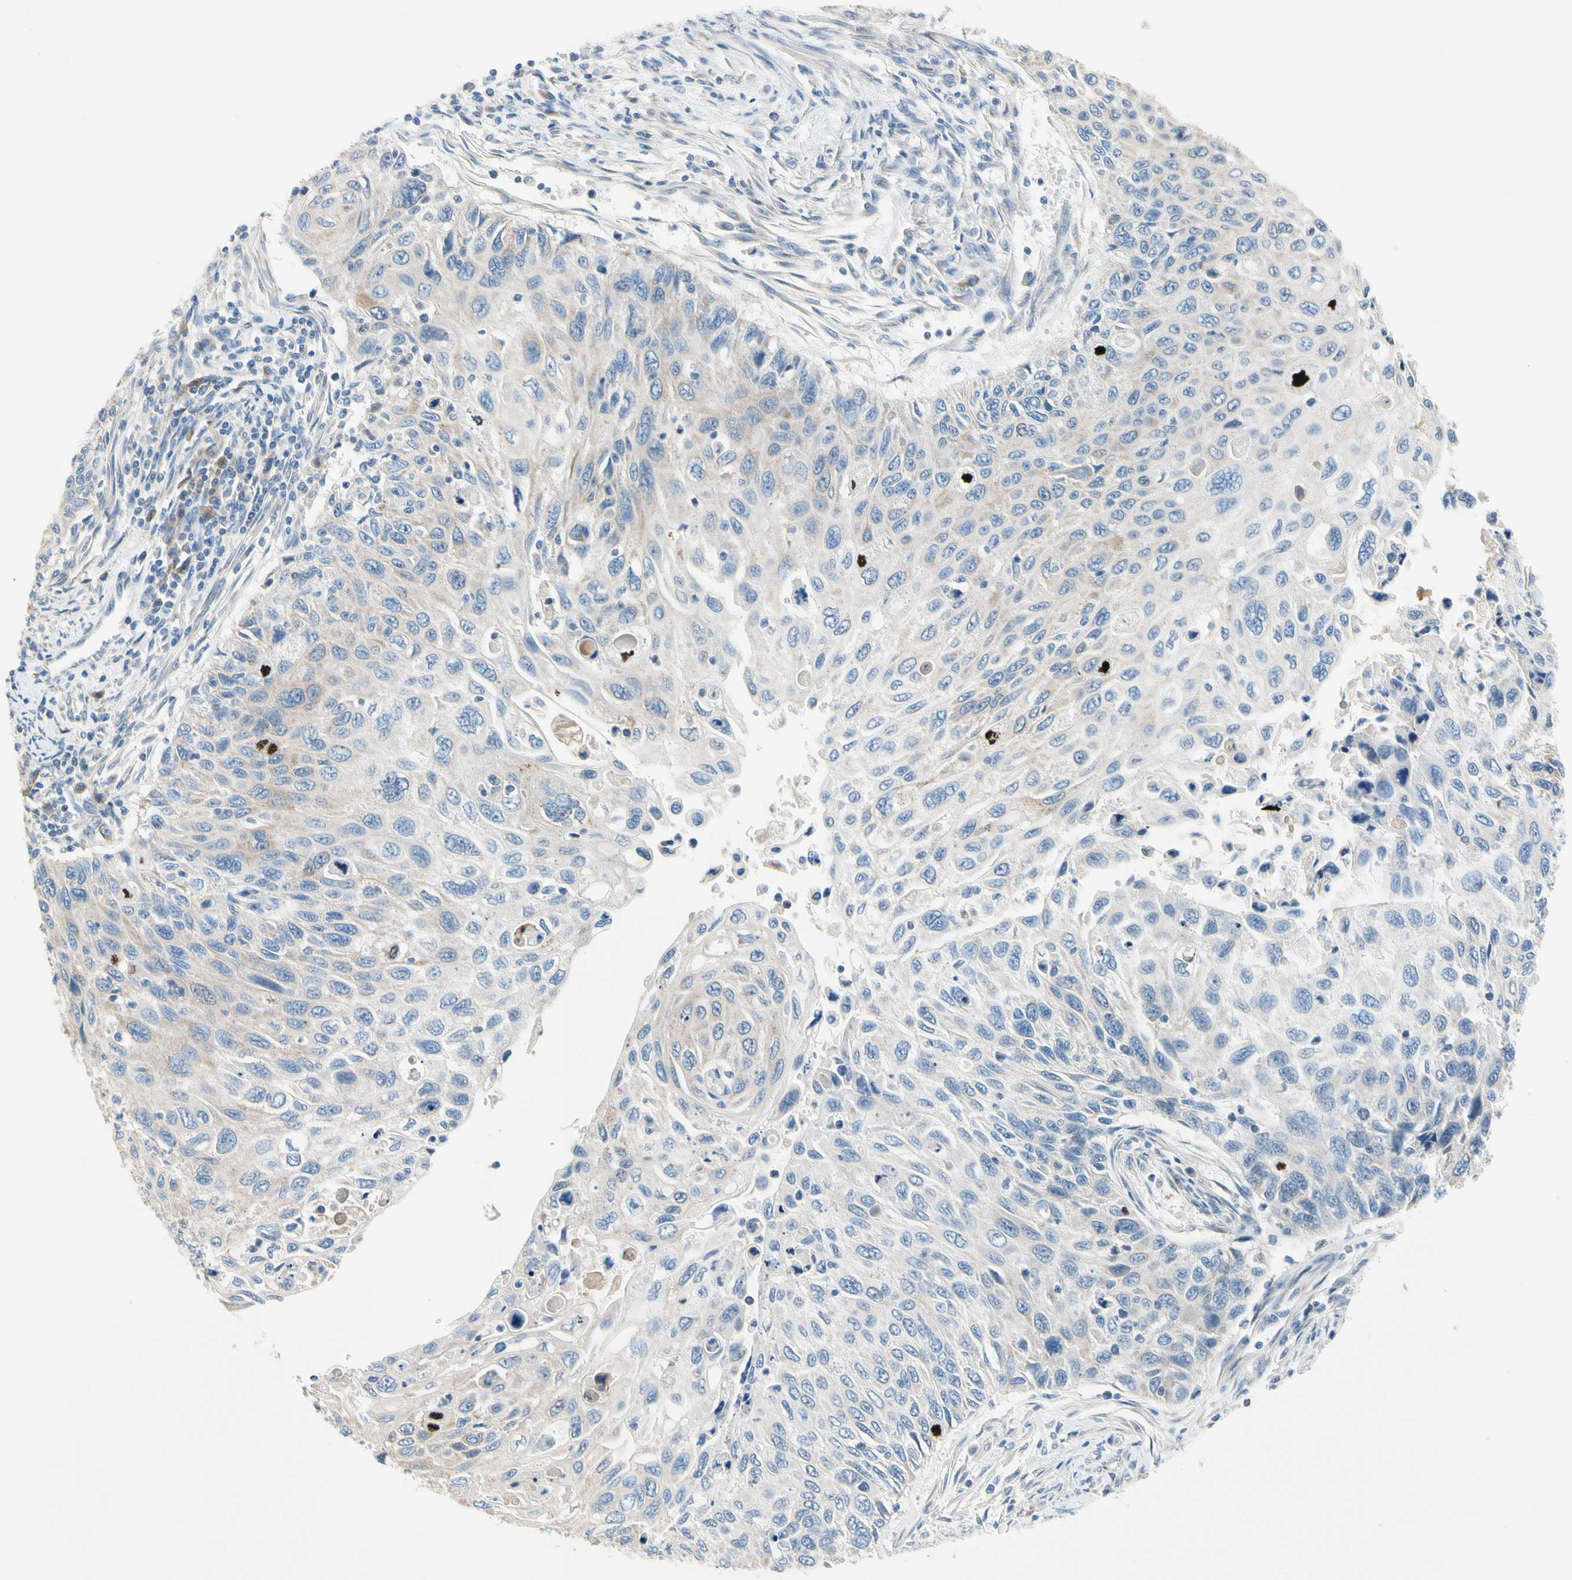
{"staining": {"intensity": "weak", "quantity": "<25%", "location": "cytoplasmic/membranous"}, "tissue": "cervical cancer", "cell_type": "Tumor cells", "image_type": "cancer", "snomed": [{"axis": "morphology", "description": "Squamous cell carcinoma, NOS"}, {"axis": "topography", "description": "Cervix"}], "caption": "Immunohistochemical staining of cervical squamous cell carcinoma exhibits no significant expression in tumor cells.", "gene": "CKAP2", "patient": {"sex": "female", "age": 70}}